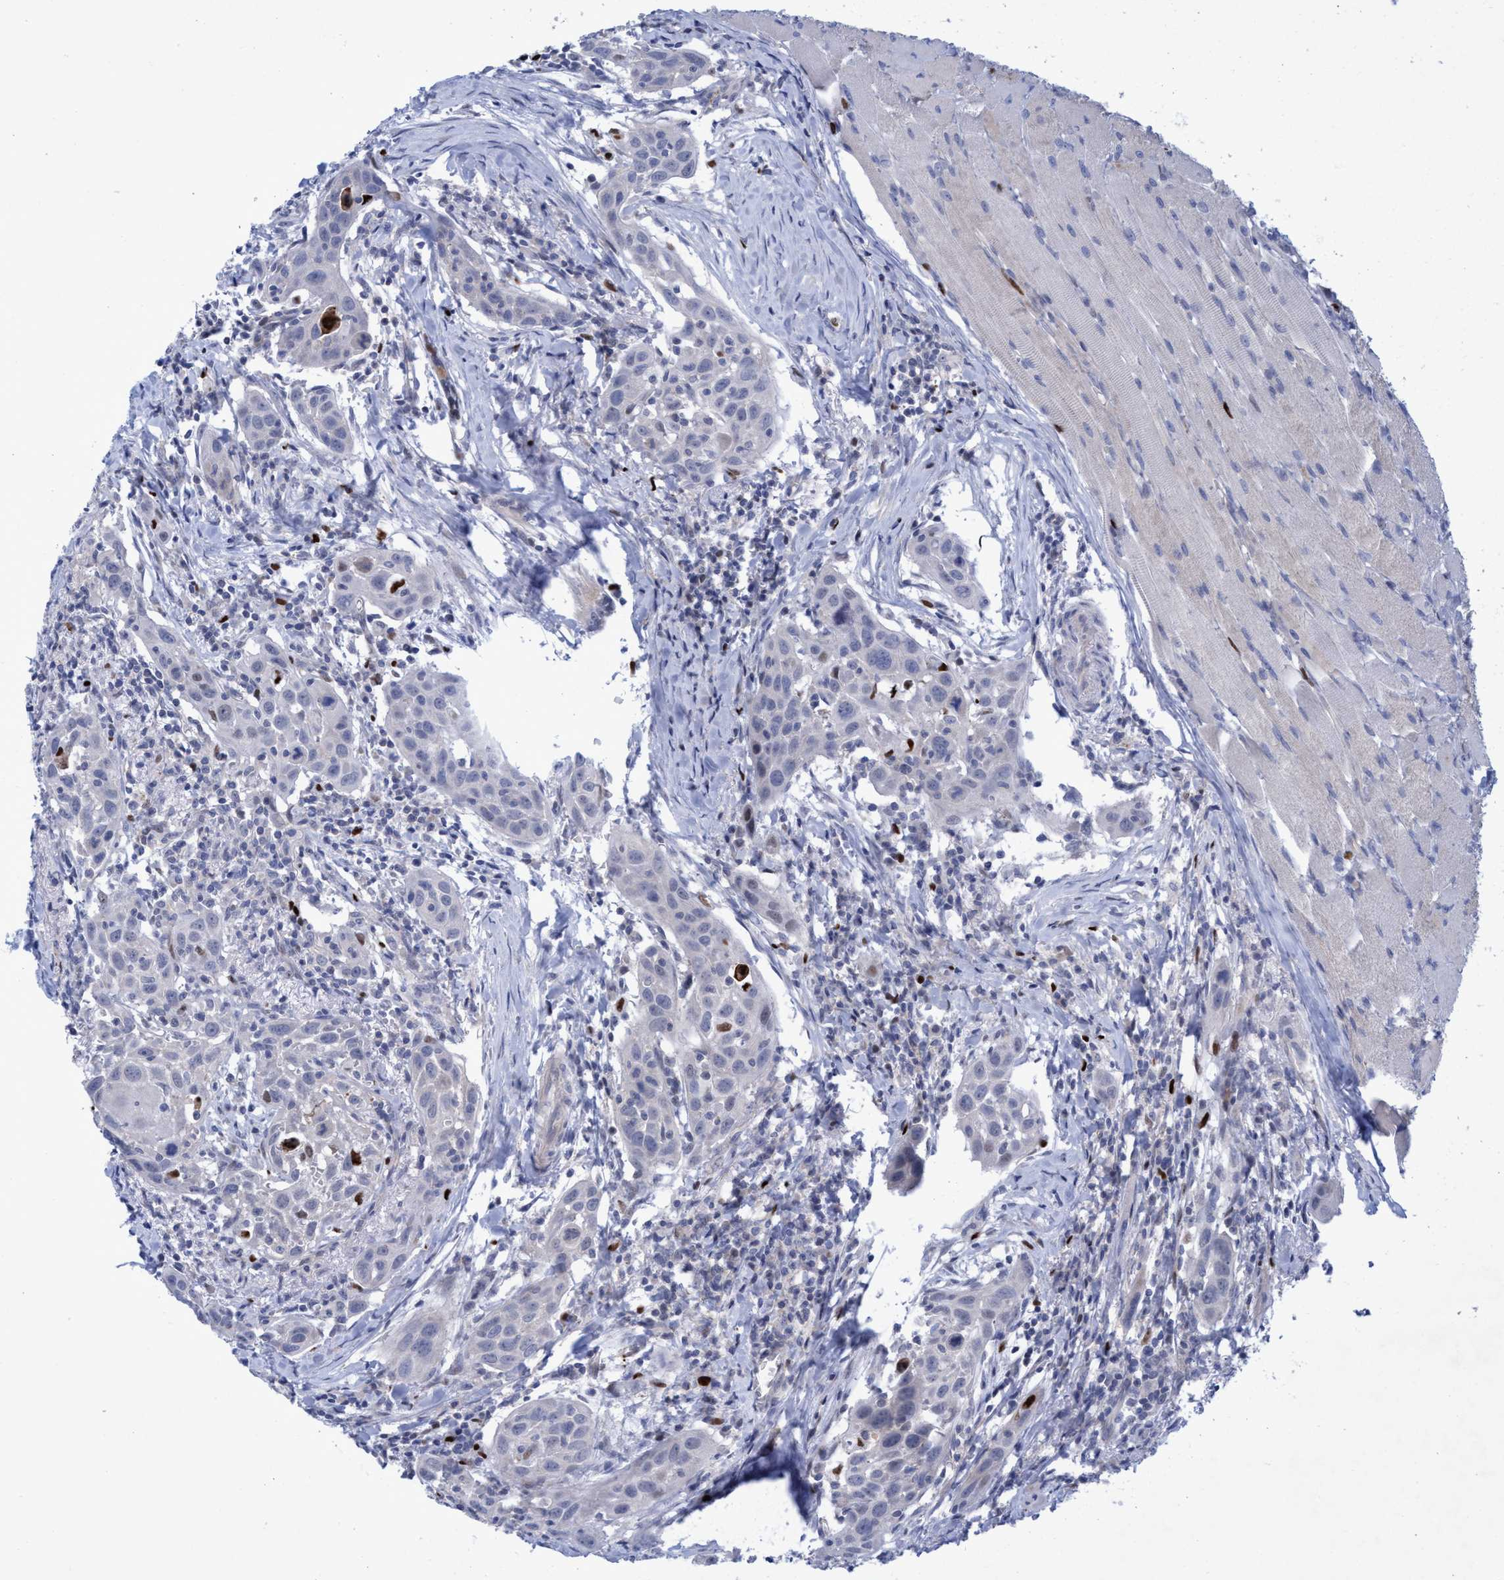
{"staining": {"intensity": "negative", "quantity": "none", "location": "none"}, "tissue": "head and neck cancer", "cell_type": "Tumor cells", "image_type": "cancer", "snomed": [{"axis": "morphology", "description": "Squamous cell carcinoma, NOS"}, {"axis": "topography", "description": "Oral tissue"}, {"axis": "topography", "description": "Head-Neck"}], "caption": "High magnification brightfield microscopy of head and neck squamous cell carcinoma stained with DAB (brown) and counterstained with hematoxylin (blue): tumor cells show no significant expression. Brightfield microscopy of IHC stained with DAB (brown) and hematoxylin (blue), captured at high magnification.", "gene": "R3HCC1", "patient": {"sex": "female", "age": 50}}